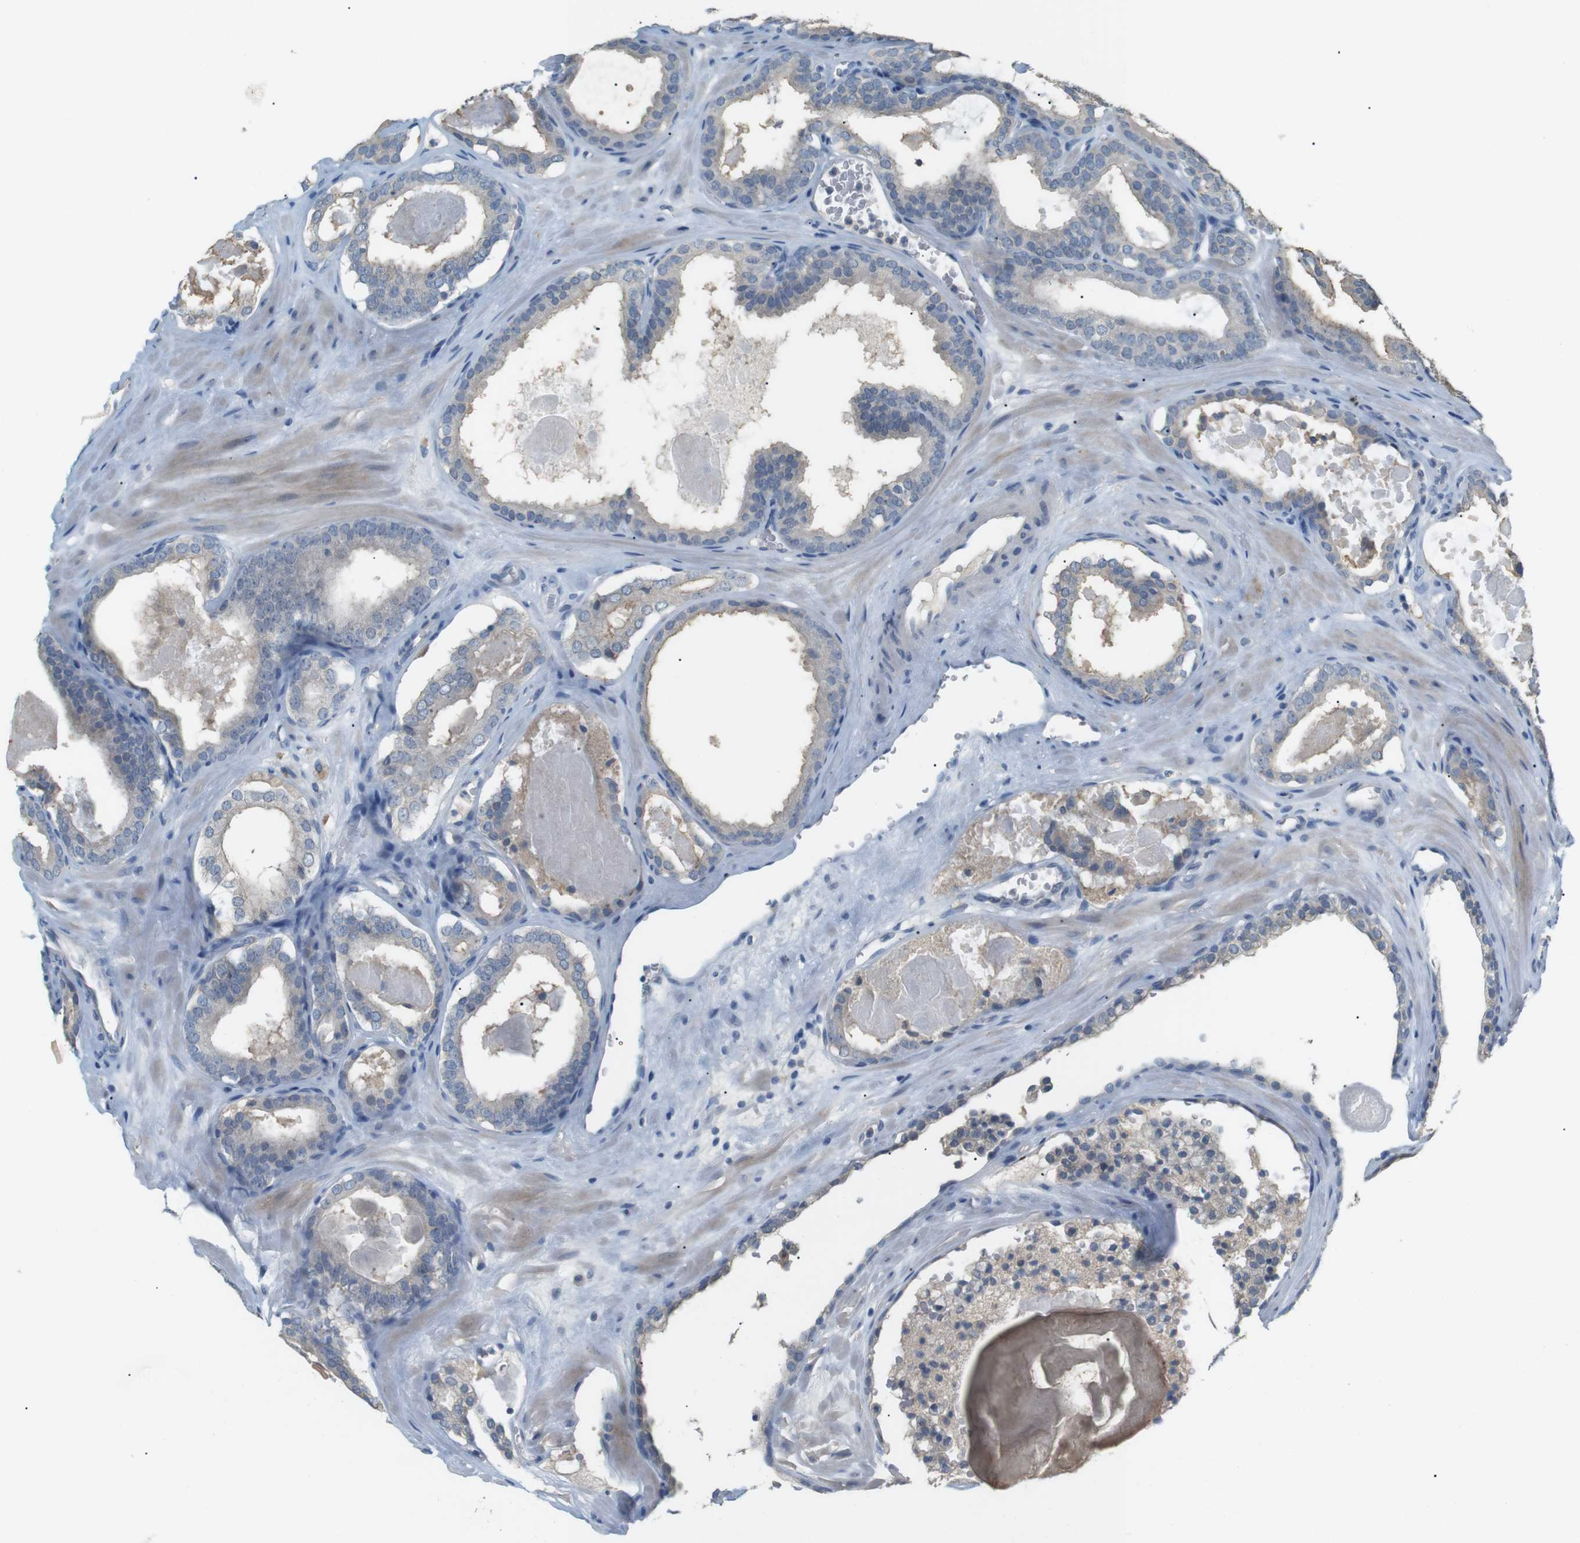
{"staining": {"intensity": "negative", "quantity": "none", "location": "none"}, "tissue": "prostate cancer", "cell_type": "Tumor cells", "image_type": "cancer", "snomed": [{"axis": "morphology", "description": "Adenocarcinoma, High grade"}, {"axis": "topography", "description": "Prostate"}], "caption": "Immunohistochemical staining of human prostate cancer displays no significant staining in tumor cells.", "gene": "RTN3", "patient": {"sex": "male", "age": 60}}